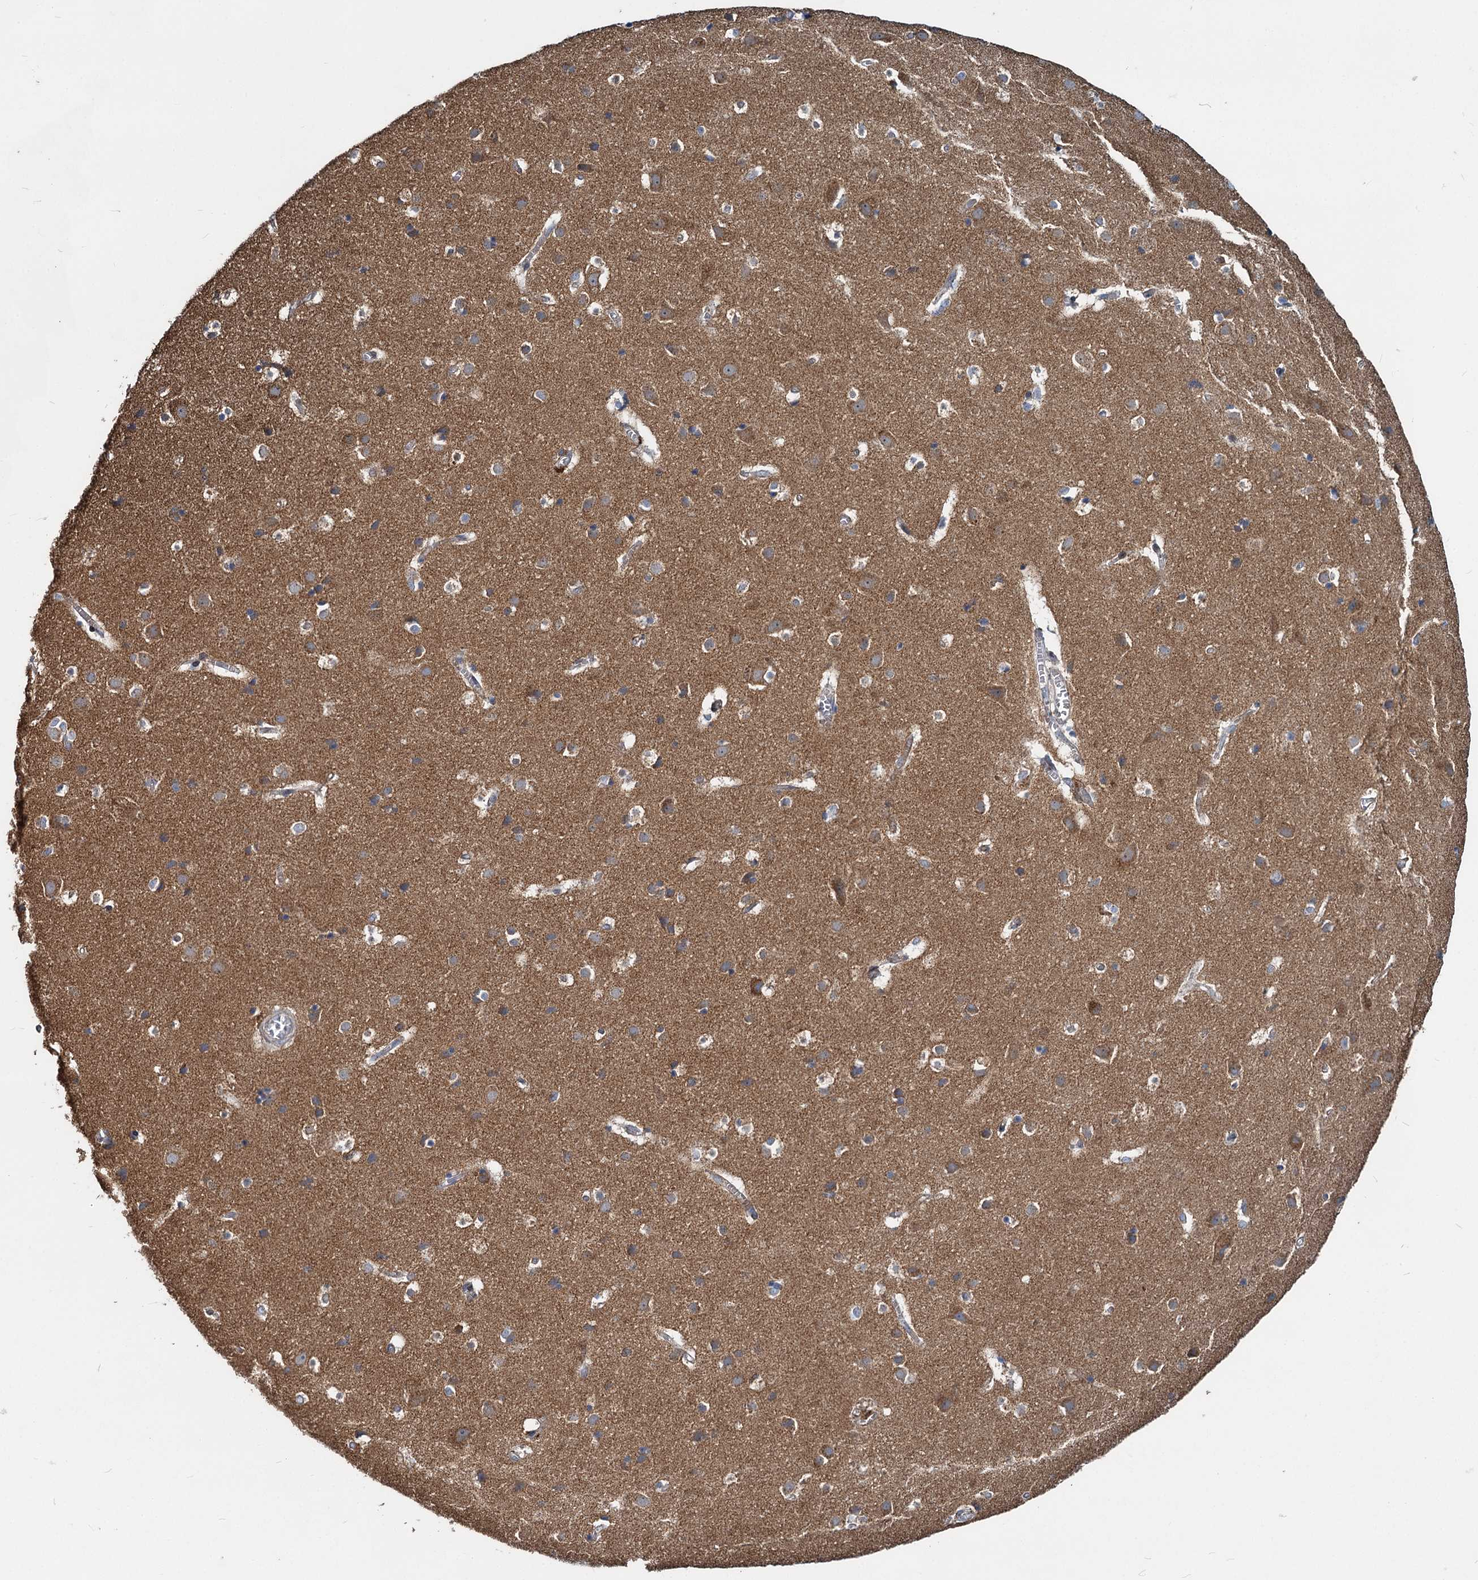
{"staining": {"intensity": "weak", "quantity": "25%-75%", "location": "cytoplasmic/membranous"}, "tissue": "cerebral cortex", "cell_type": "Endothelial cells", "image_type": "normal", "snomed": [{"axis": "morphology", "description": "Normal tissue, NOS"}, {"axis": "topography", "description": "Cerebral cortex"}], "caption": "Brown immunohistochemical staining in unremarkable cerebral cortex shows weak cytoplasmic/membranous positivity in about 25%-75% of endothelial cells.", "gene": "ADCY2", "patient": {"sex": "male", "age": 54}}